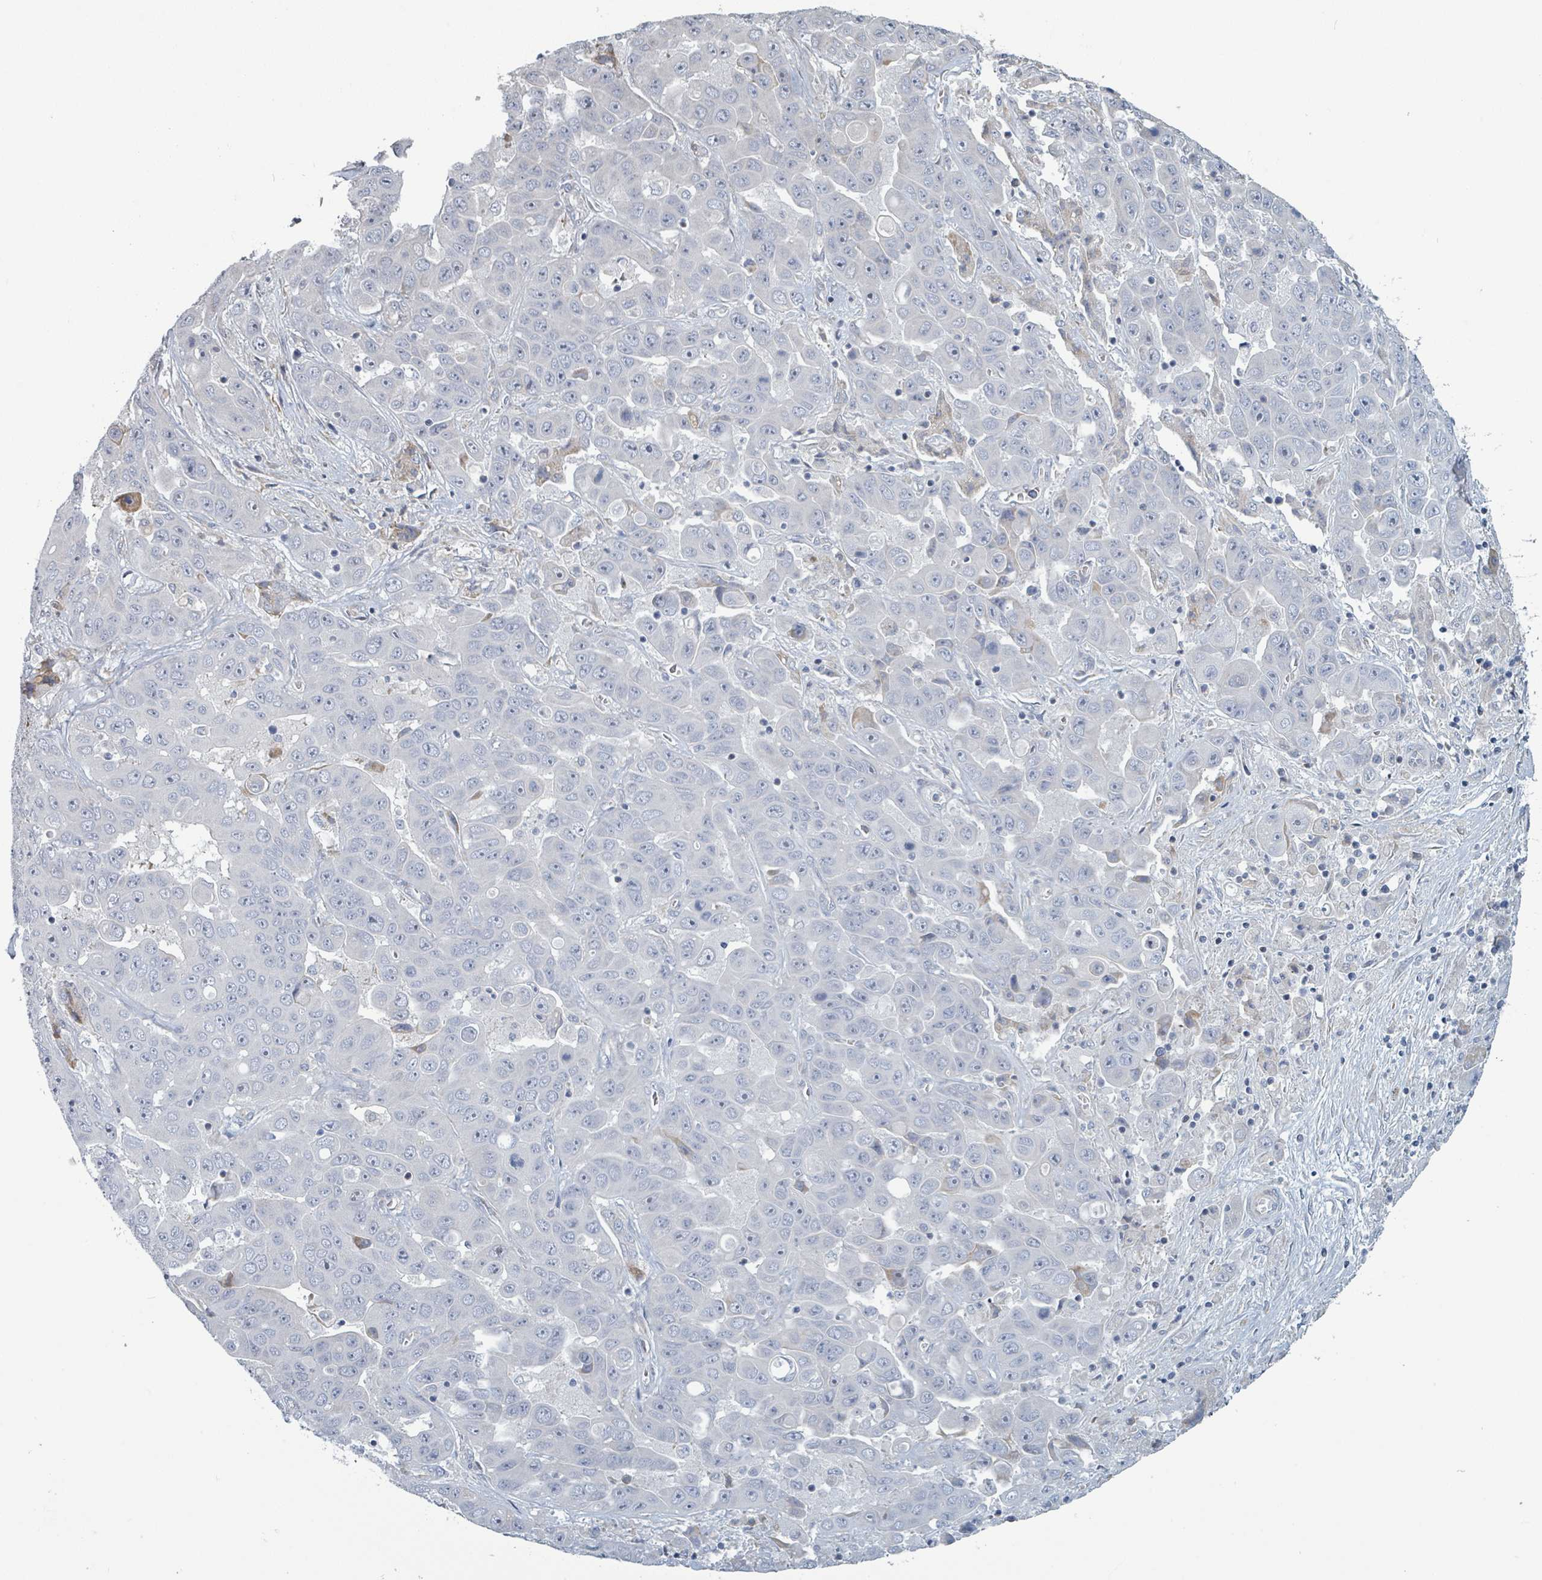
{"staining": {"intensity": "negative", "quantity": "none", "location": "none"}, "tissue": "liver cancer", "cell_type": "Tumor cells", "image_type": "cancer", "snomed": [{"axis": "morphology", "description": "Cholangiocarcinoma"}, {"axis": "topography", "description": "Liver"}], "caption": "Image shows no significant protein expression in tumor cells of liver cancer (cholangiocarcinoma).", "gene": "RAB33B", "patient": {"sex": "female", "age": 52}}